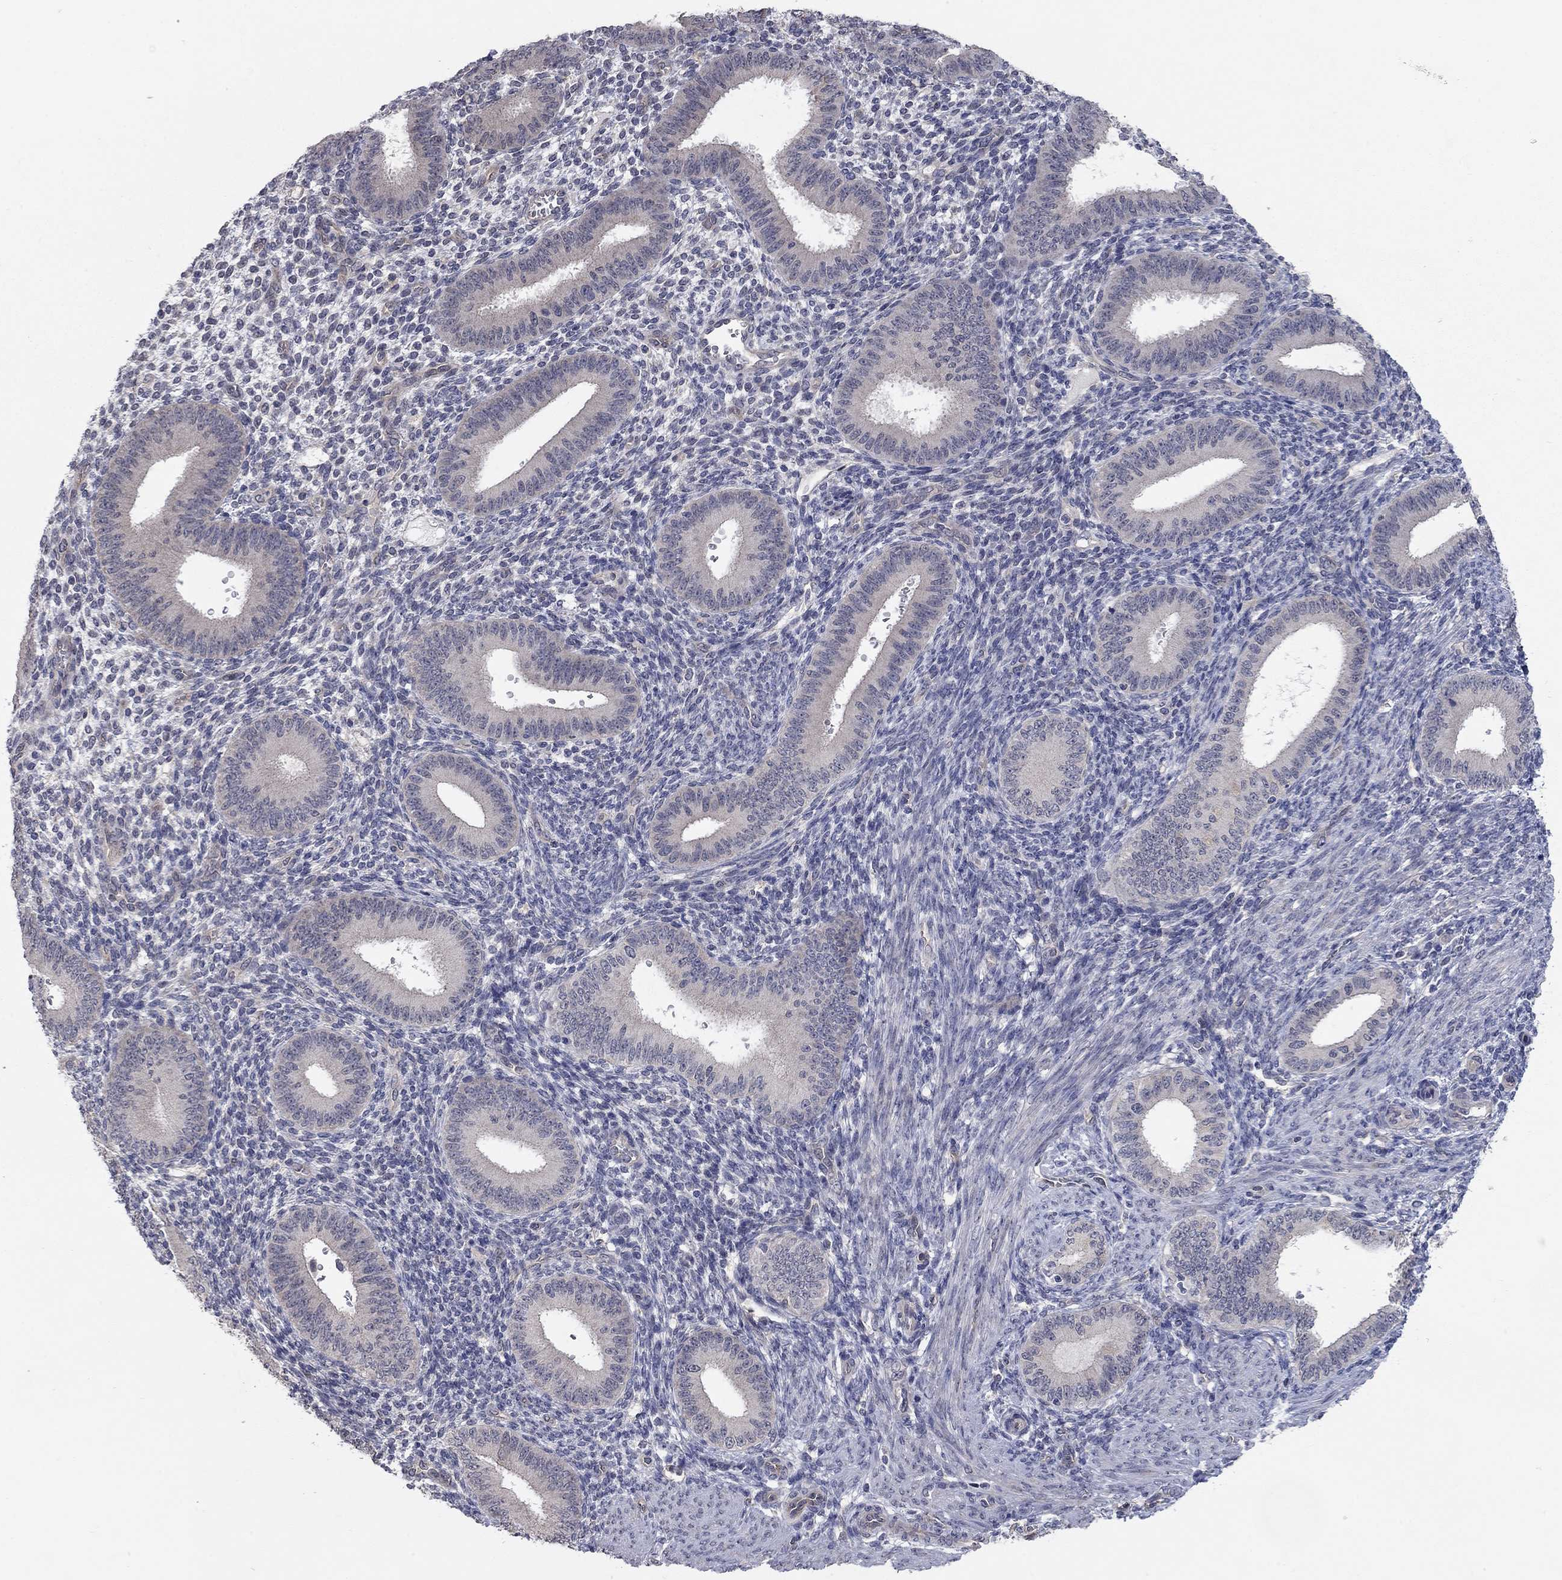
{"staining": {"intensity": "negative", "quantity": "none", "location": "none"}, "tissue": "endometrium", "cell_type": "Cells in endometrial stroma", "image_type": "normal", "snomed": [{"axis": "morphology", "description": "Normal tissue, NOS"}, {"axis": "topography", "description": "Endometrium"}], "caption": "IHC image of benign endometrium: human endometrium stained with DAB displays no significant protein expression in cells in endometrial stroma.", "gene": "WASF3", "patient": {"sex": "female", "age": 39}}